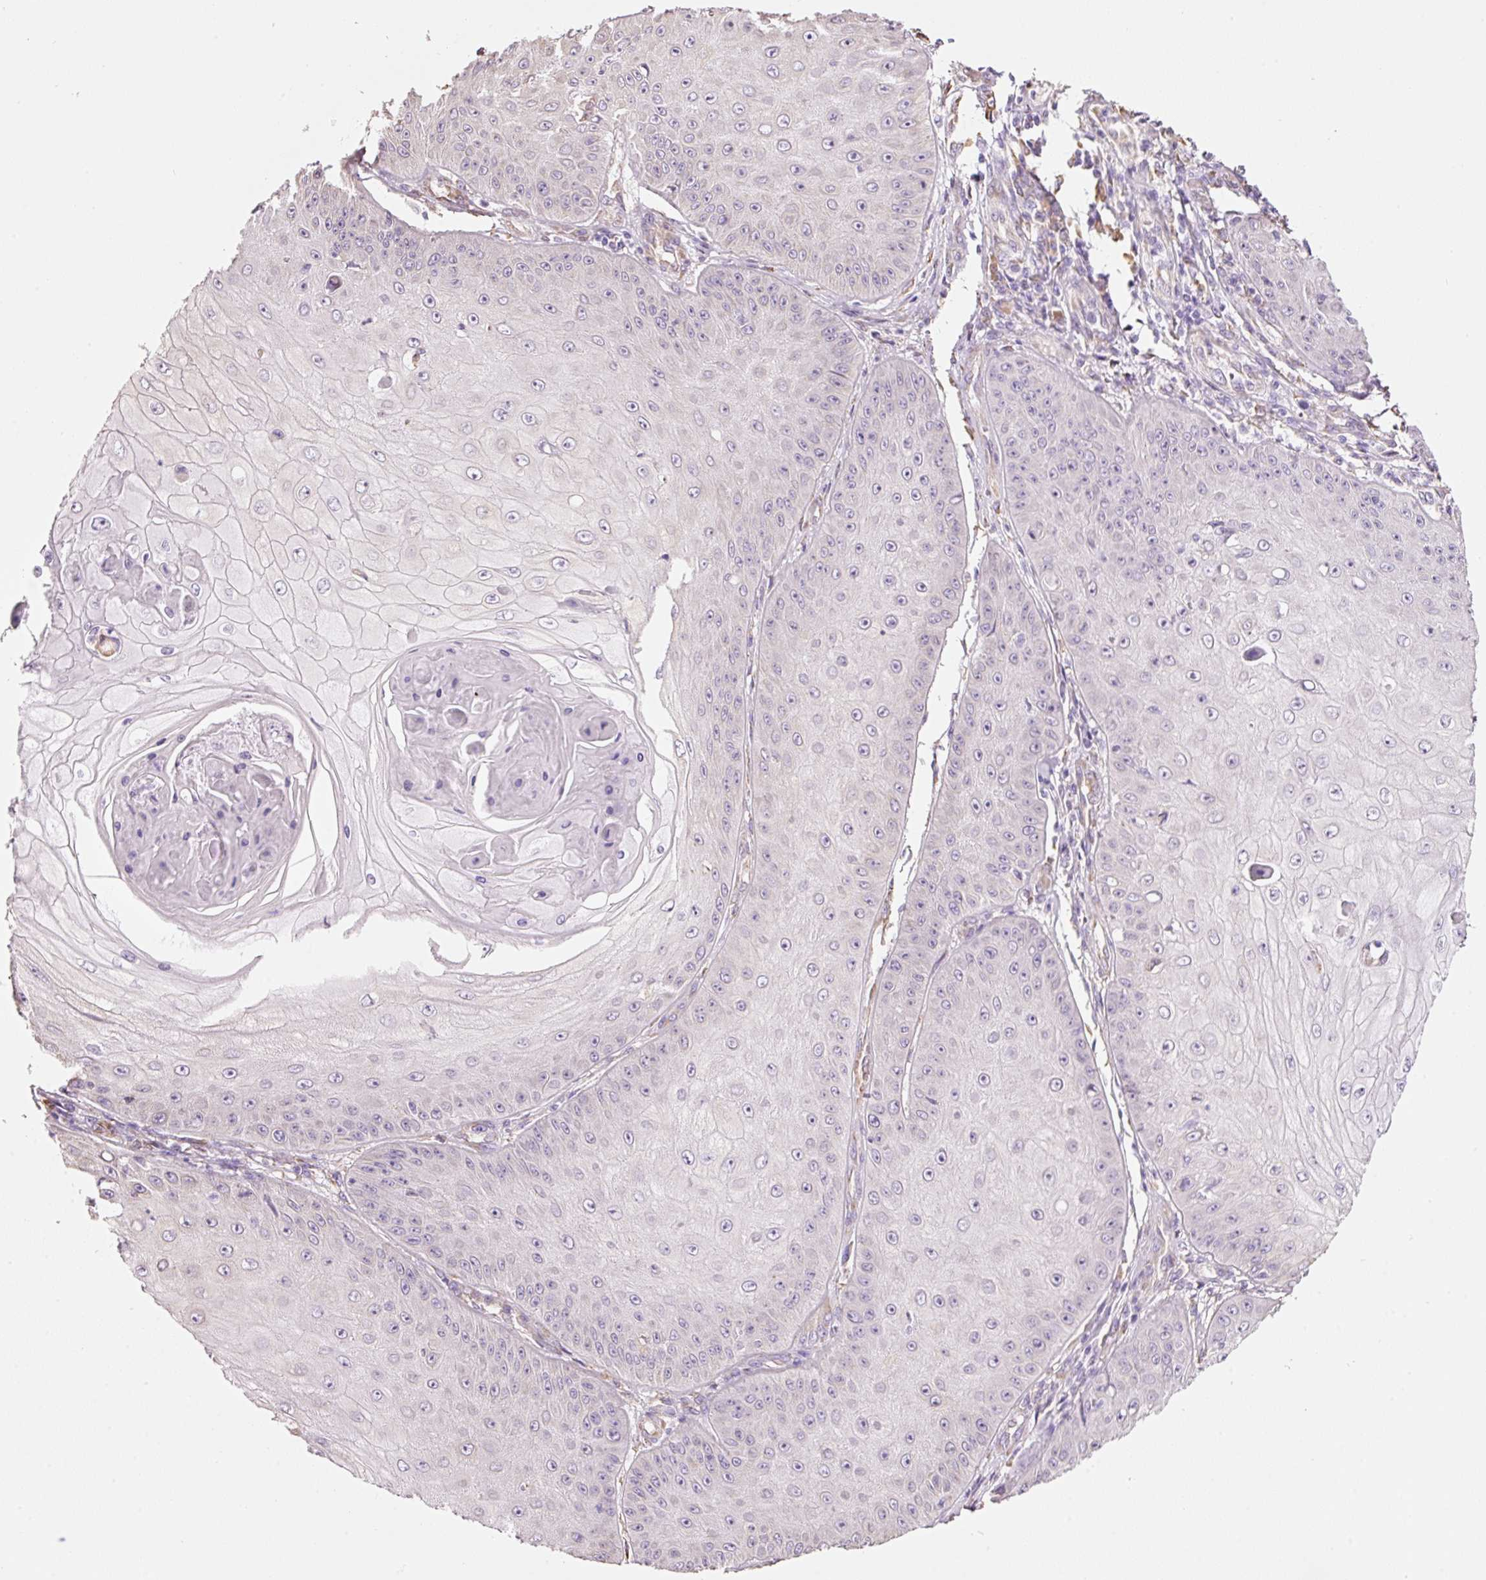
{"staining": {"intensity": "negative", "quantity": "none", "location": "none"}, "tissue": "skin cancer", "cell_type": "Tumor cells", "image_type": "cancer", "snomed": [{"axis": "morphology", "description": "Squamous cell carcinoma, NOS"}, {"axis": "topography", "description": "Skin"}], "caption": "Squamous cell carcinoma (skin) was stained to show a protein in brown. There is no significant positivity in tumor cells. Brightfield microscopy of immunohistochemistry (IHC) stained with DAB (brown) and hematoxylin (blue), captured at high magnification.", "gene": "GCG", "patient": {"sex": "male", "age": 70}}